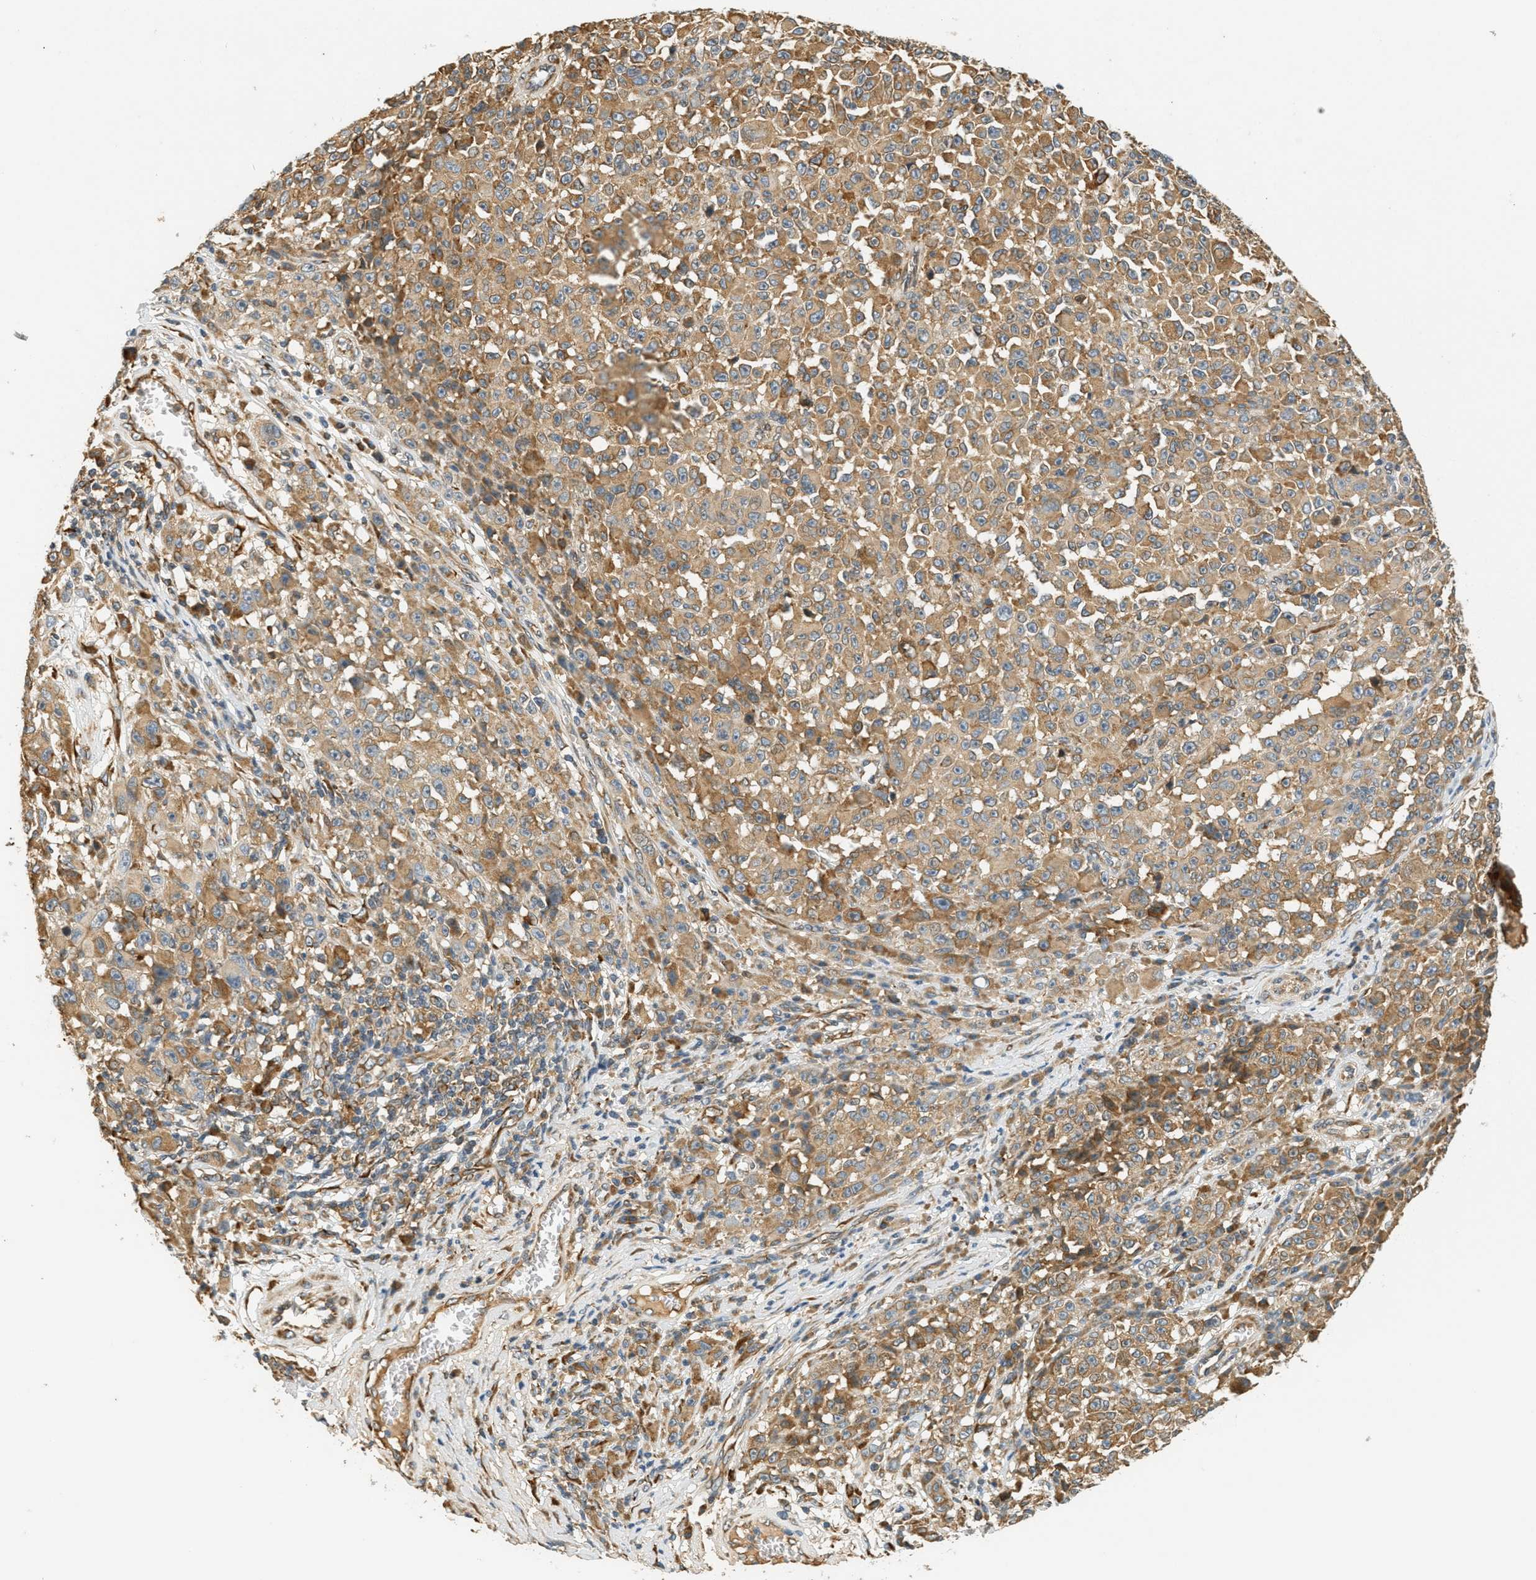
{"staining": {"intensity": "moderate", "quantity": ">75%", "location": "cytoplasmic/membranous"}, "tissue": "melanoma", "cell_type": "Tumor cells", "image_type": "cancer", "snomed": [{"axis": "morphology", "description": "Malignant melanoma, NOS"}, {"axis": "topography", "description": "Skin"}], "caption": "DAB (3,3'-diaminobenzidine) immunohistochemical staining of melanoma shows moderate cytoplasmic/membranous protein positivity in about >75% of tumor cells.", "gene": "PDK1", "patient": {"sex": "female", "age": 82}}